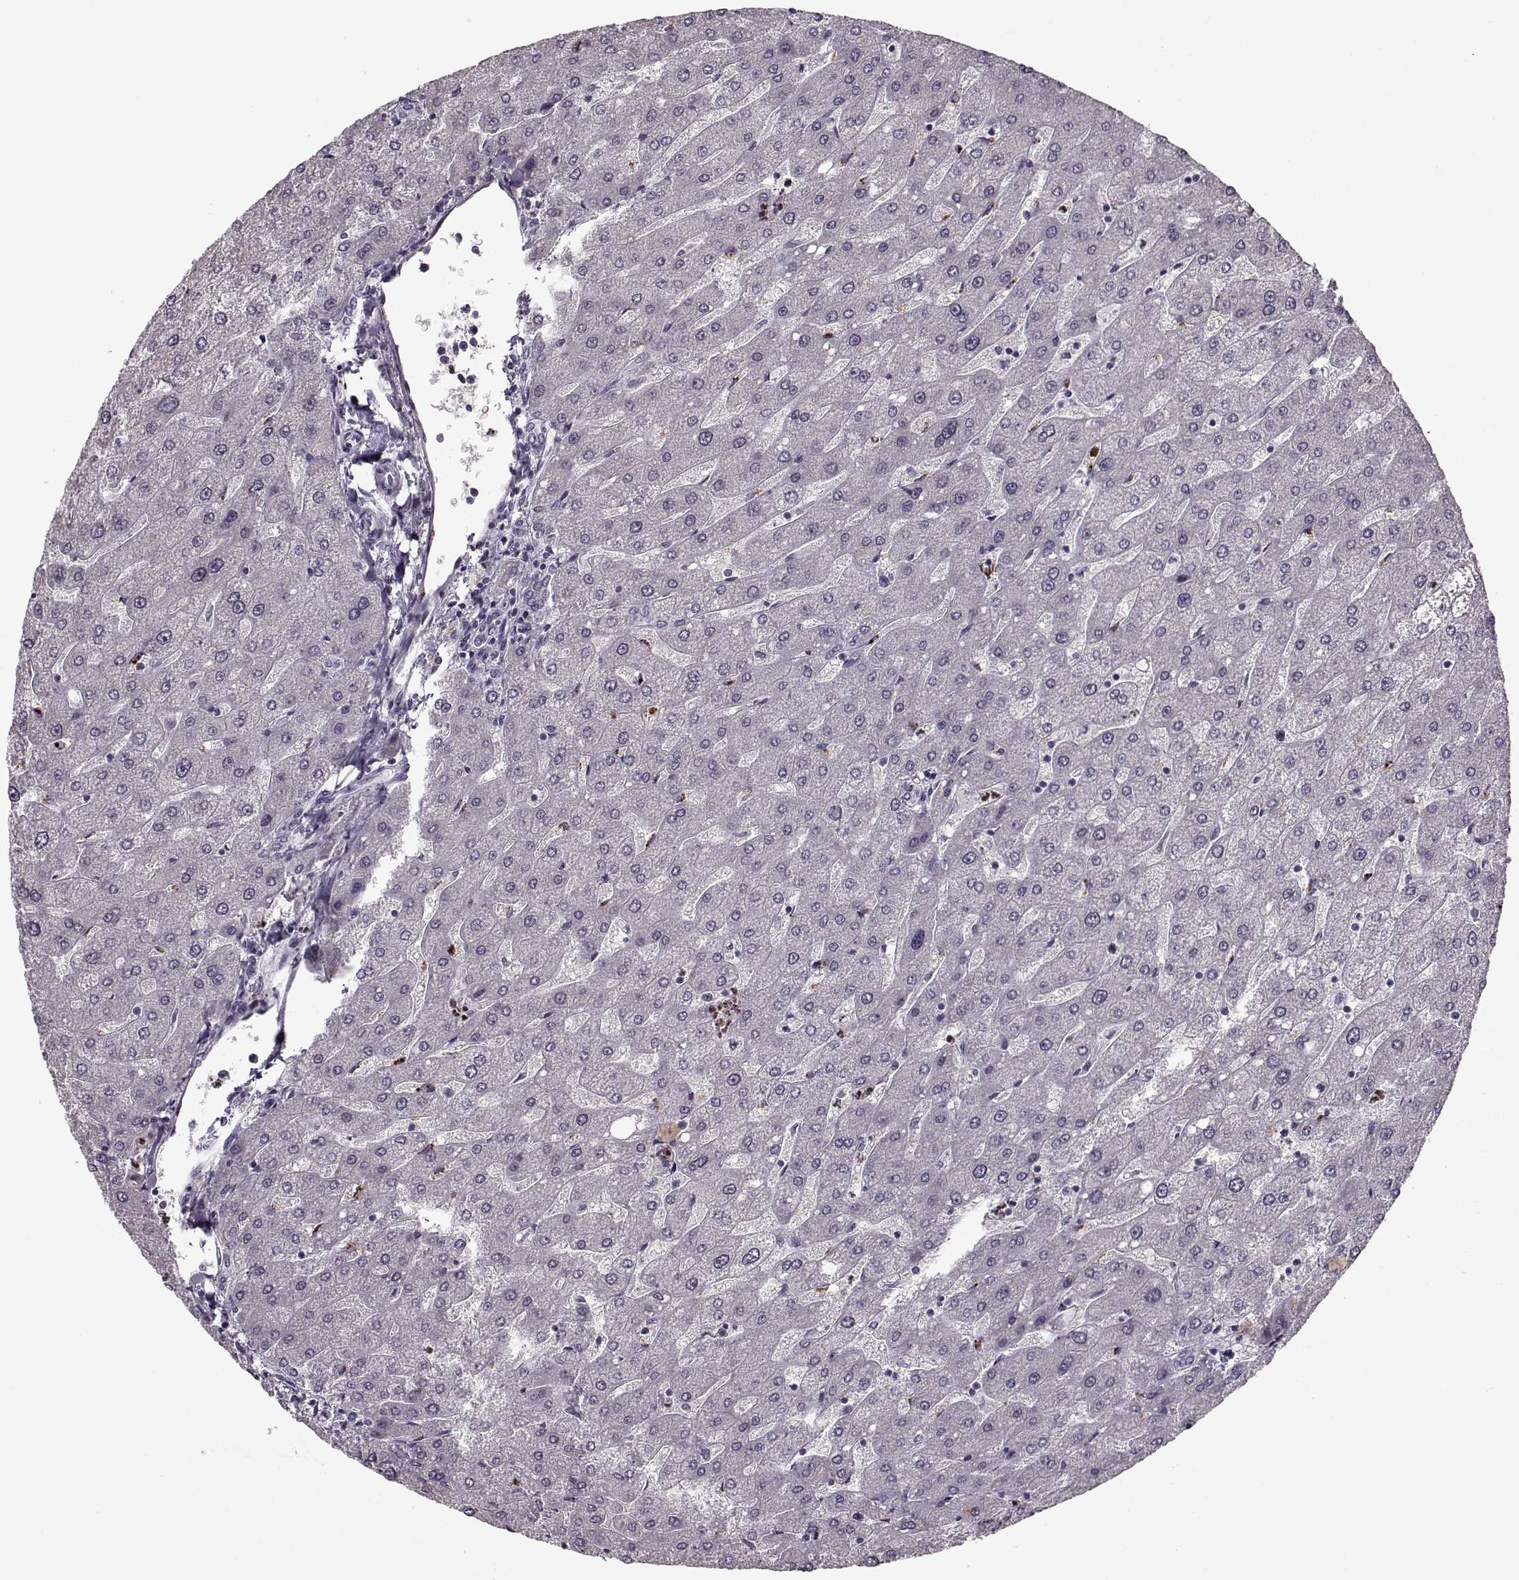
{"staining": {"intensity": "negative", "quantity": "none", "location": "none"}, "tissue": "liver", "cell_type": "Cholangiocytes", "image_type": "normal", "snomed": [{"axis": "morphology", "description": "Normal tissue, NOS"}, {"axis": "topography", "description": "Liver"}], "caption": "Immunohistochemical staining of normal liver displays no significant positivity in cholangiocytes. (Brightfield microscopy of DAB IHC at high magnification).", "gene": "ACOT11", "patient": {"sex": "male", "age": 67}}